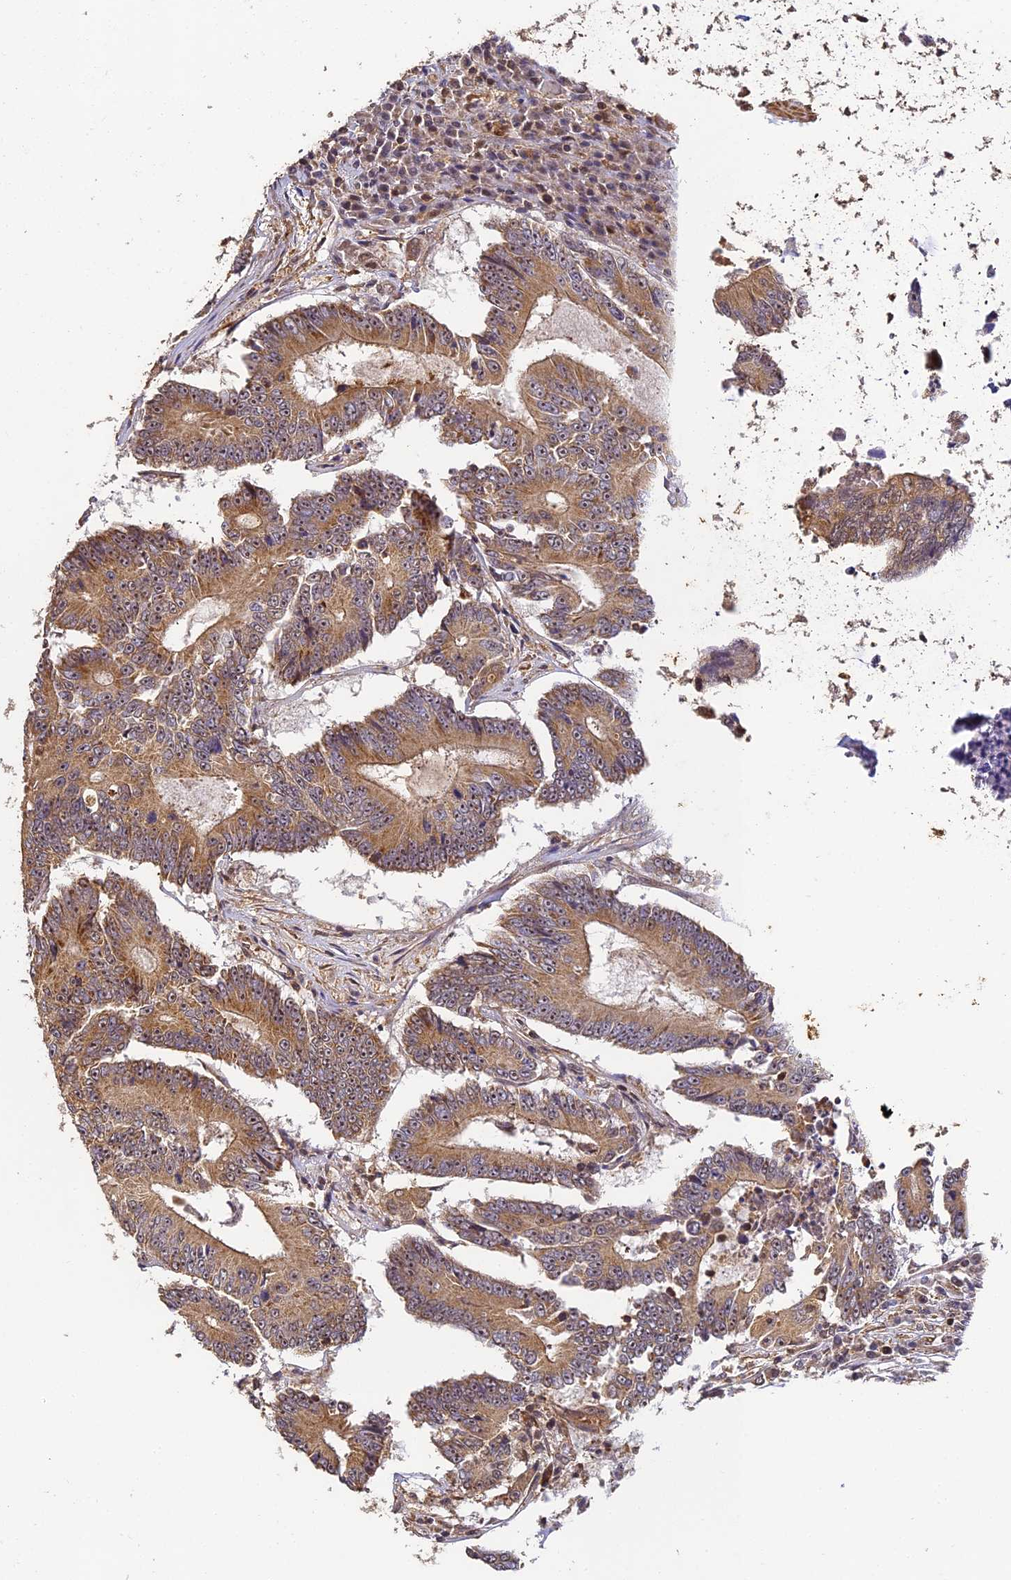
{"staining": {"intensity": "moderate", "quantity": ">75%", "location": "cytoplasmic/membranous,nuclear"}, "tissue": "colorectal cancer", "cell_type": "Tumor cells", "image_type": "cancer", "snomed": [{"axis": "morphology", "description": "Adenocarcinoma, NOS"}, {"axis": "topography", "description": "Colon"}], "caption": "Immunohistochemistry (IHC) photomicrograph of human colorectal cancer stained for a protein (brown), which reveals medium levels of moderate cytoplasmic/membranous and nuclear positivity in about >75% of tumor cells.", "gene": "ZNF443", "patient": {"sex": "male", "age": 83}}